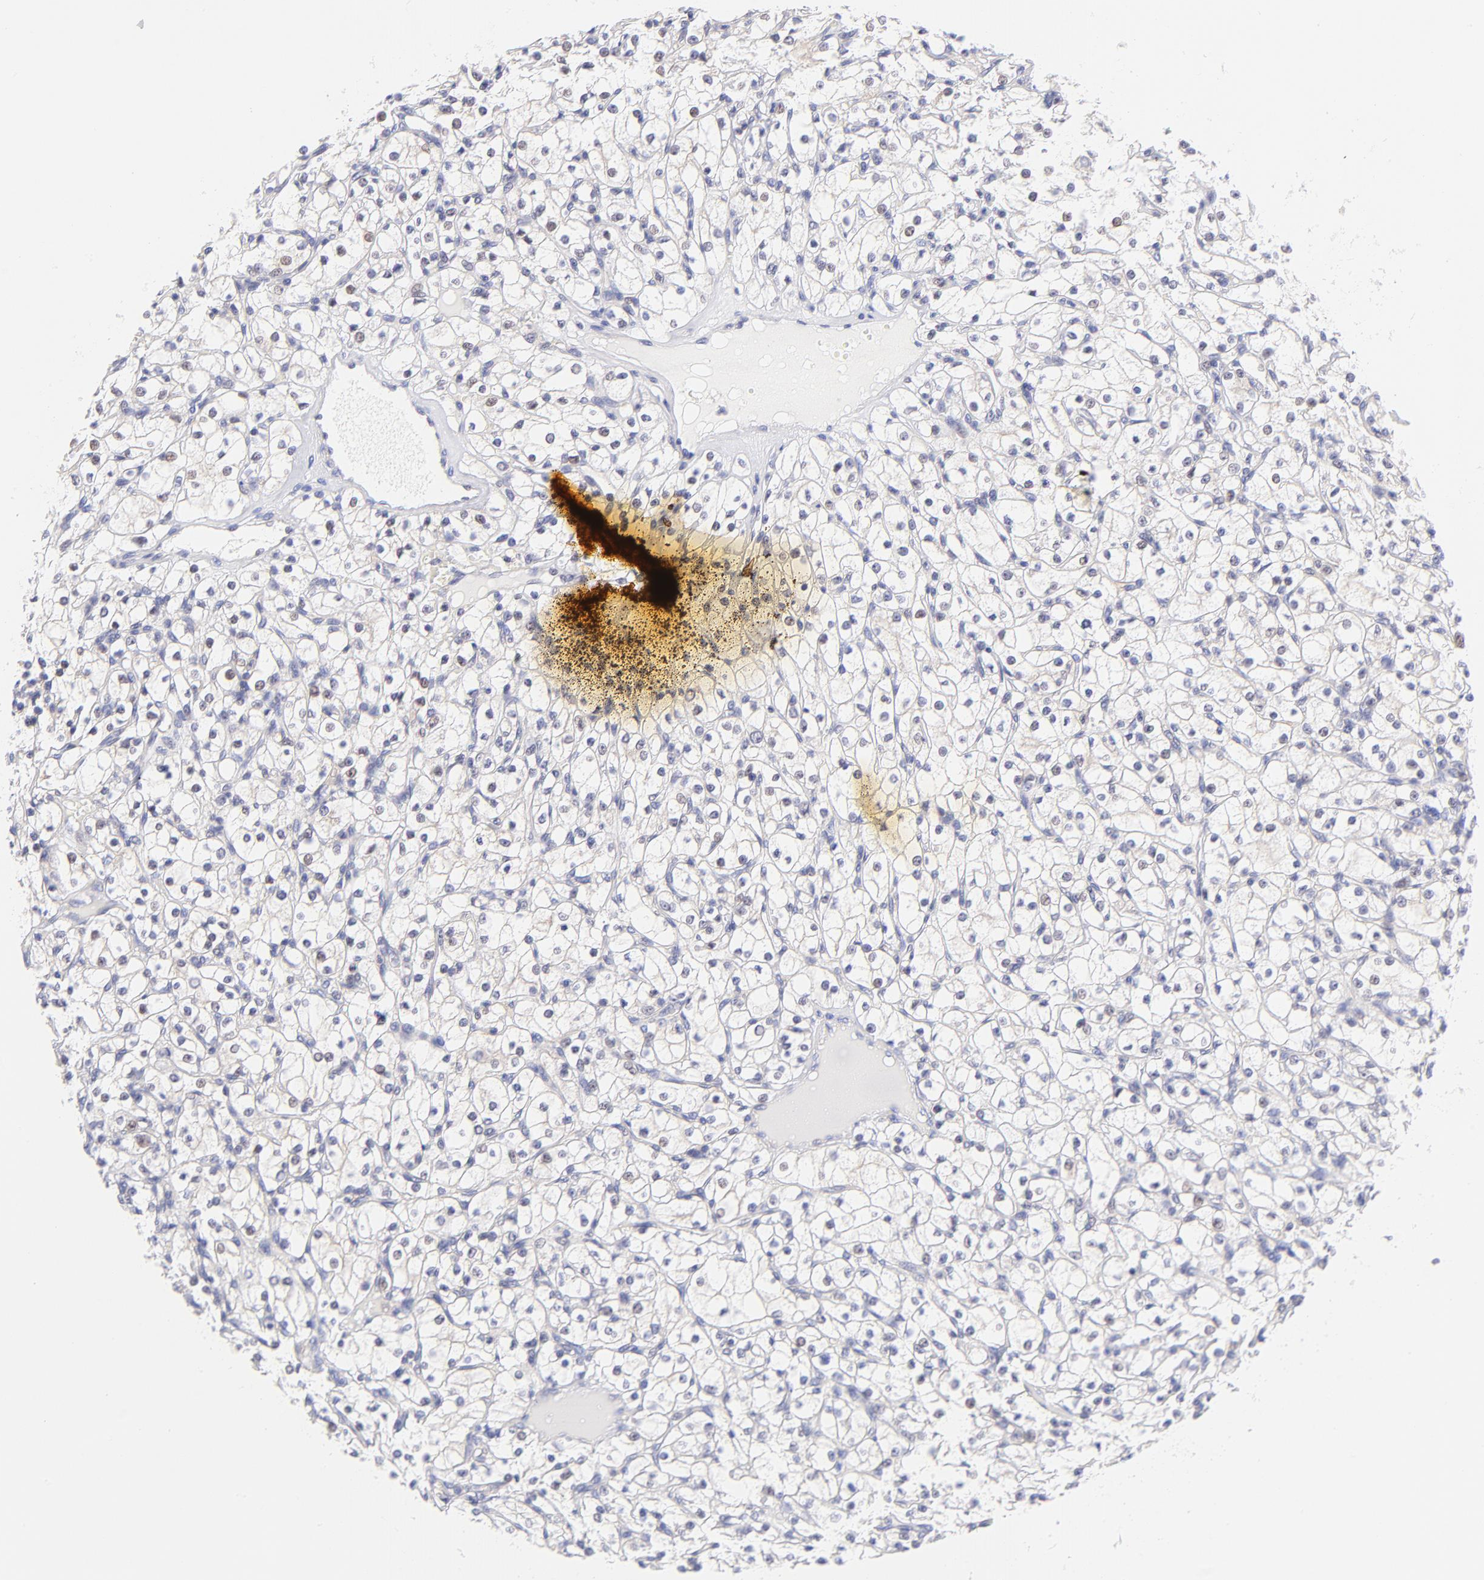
{"staining": {"intensity": "moderate", "quantity": "<25%", "location": "nuclear"}, "tissue": "renal cancer", "cell_type": "Tumor cells", "image_type": "cancer", "snomed": [{"axis": "morphology", "description": "Adenocarcinoma, NOS"}, {"axis": "topography", "description": "Kidney"}], "caption": "Moderate nuclear expression for a protein is appreciated in about <25% of tumor cells of renal cancer (adenocarcinoma) using immunohistochemistry (IHC).", "gene": "PBDC1", "patient": {"sex": "male", "age": 61}}